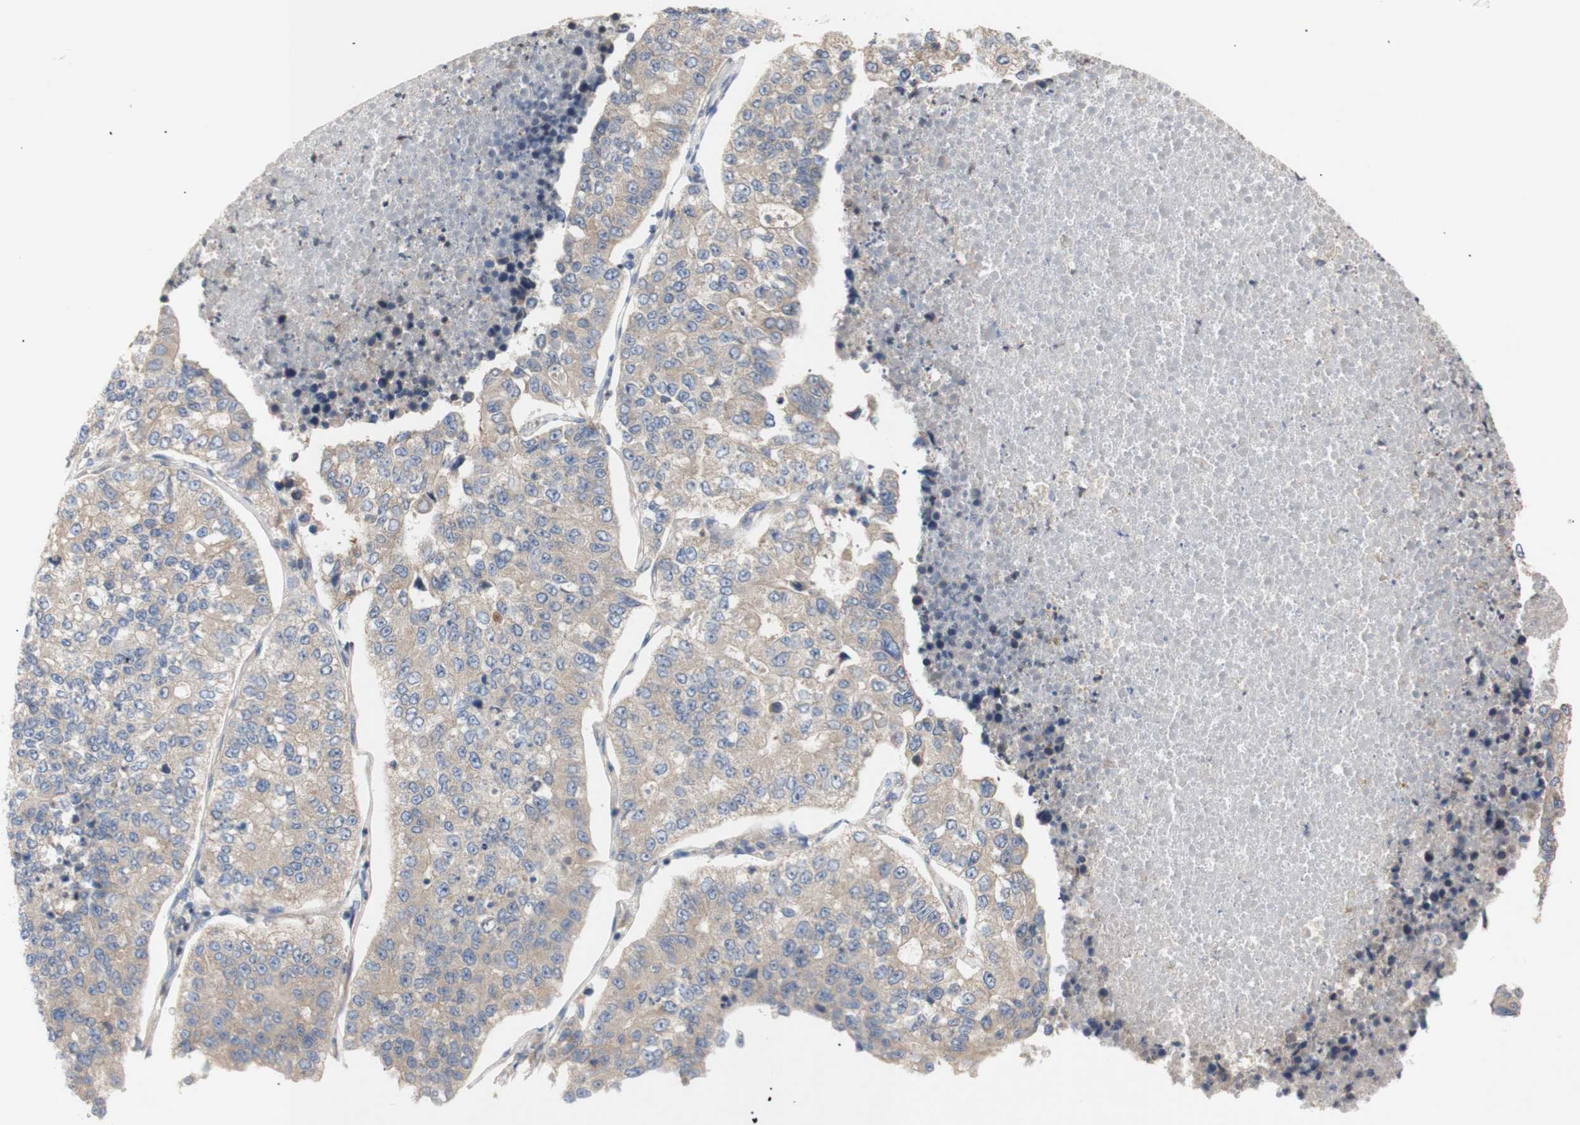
{"staining": {"intensity": "weak", "quantity": ">75%", "location": "cytoplasmic/membranous"}, "tissue": "lung cancer", "cell_type": "Tumor cells", "image_type": "cancer", "snomed": [{"axis": "morphology", "description": "Adenocarcinoma, NOS"}, {"axis": "topography", "description": "Lung"}], "caption": "Human lung cancer stained for a protein (brown) reveals weak cytoplasmic/membranous positive staining in approximately >75% of tumor cells.", "gene": "IKBKG", "patient": {"sex": "male", "age": 49}}